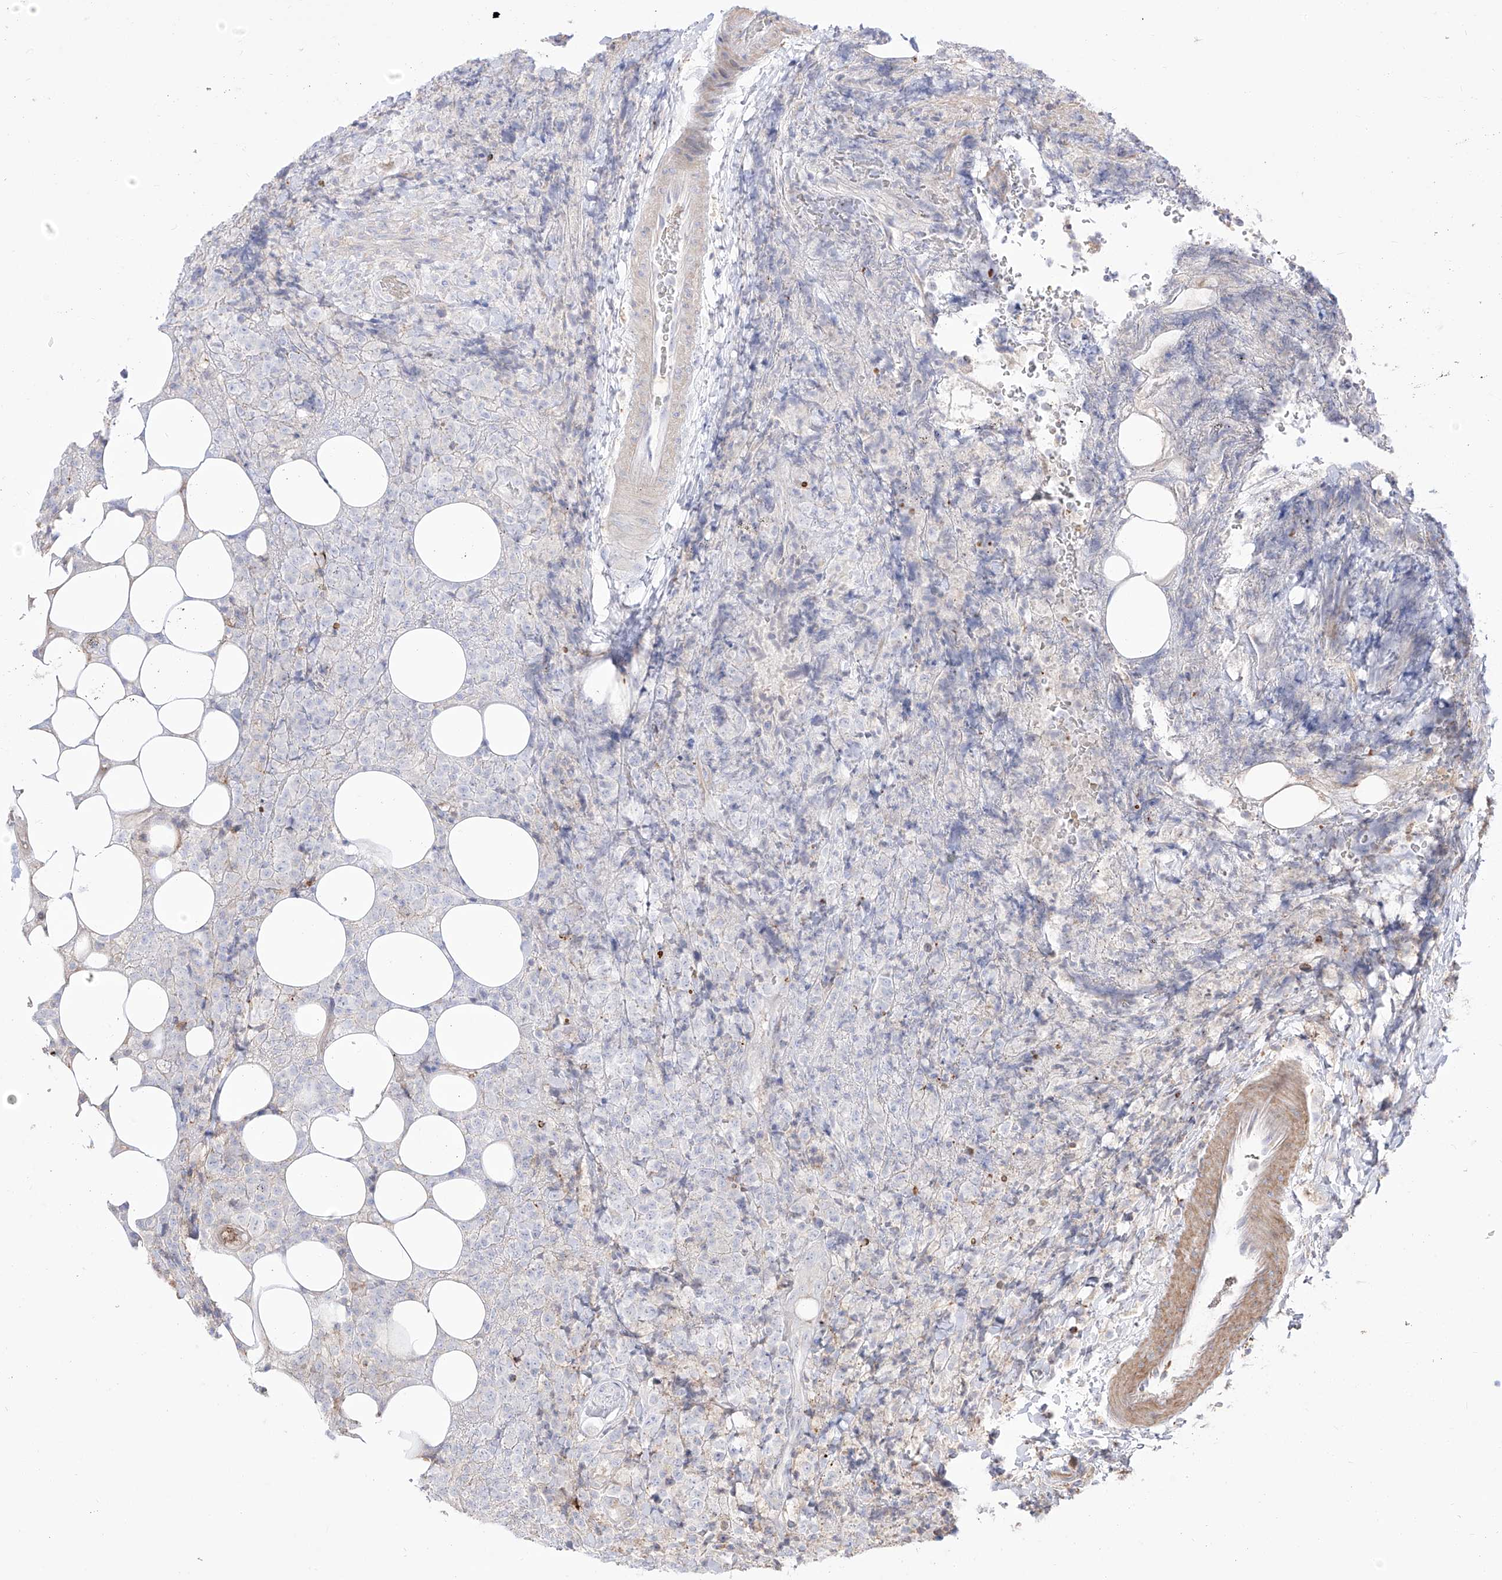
{"staining": {"intensity": "negative", "quantity": "none", "location": "none"}, "tissue": "lymphoma", "cell_type": "Tumor cells", "image_type": "cancer", "snomed": [{"axis": "morphology", "description": "Malignant lymphoma, non-Hodgkin's type, High grade"}, {"axis": "topography", "description": "Lymph node"}], "caption": "This is an immunohistochemistry (IHC) micrograph of human lymphoma. There is no expression in tumor cells.", "gene": "ZGRF1", "patient": {"sex": "male", "age": 13}}